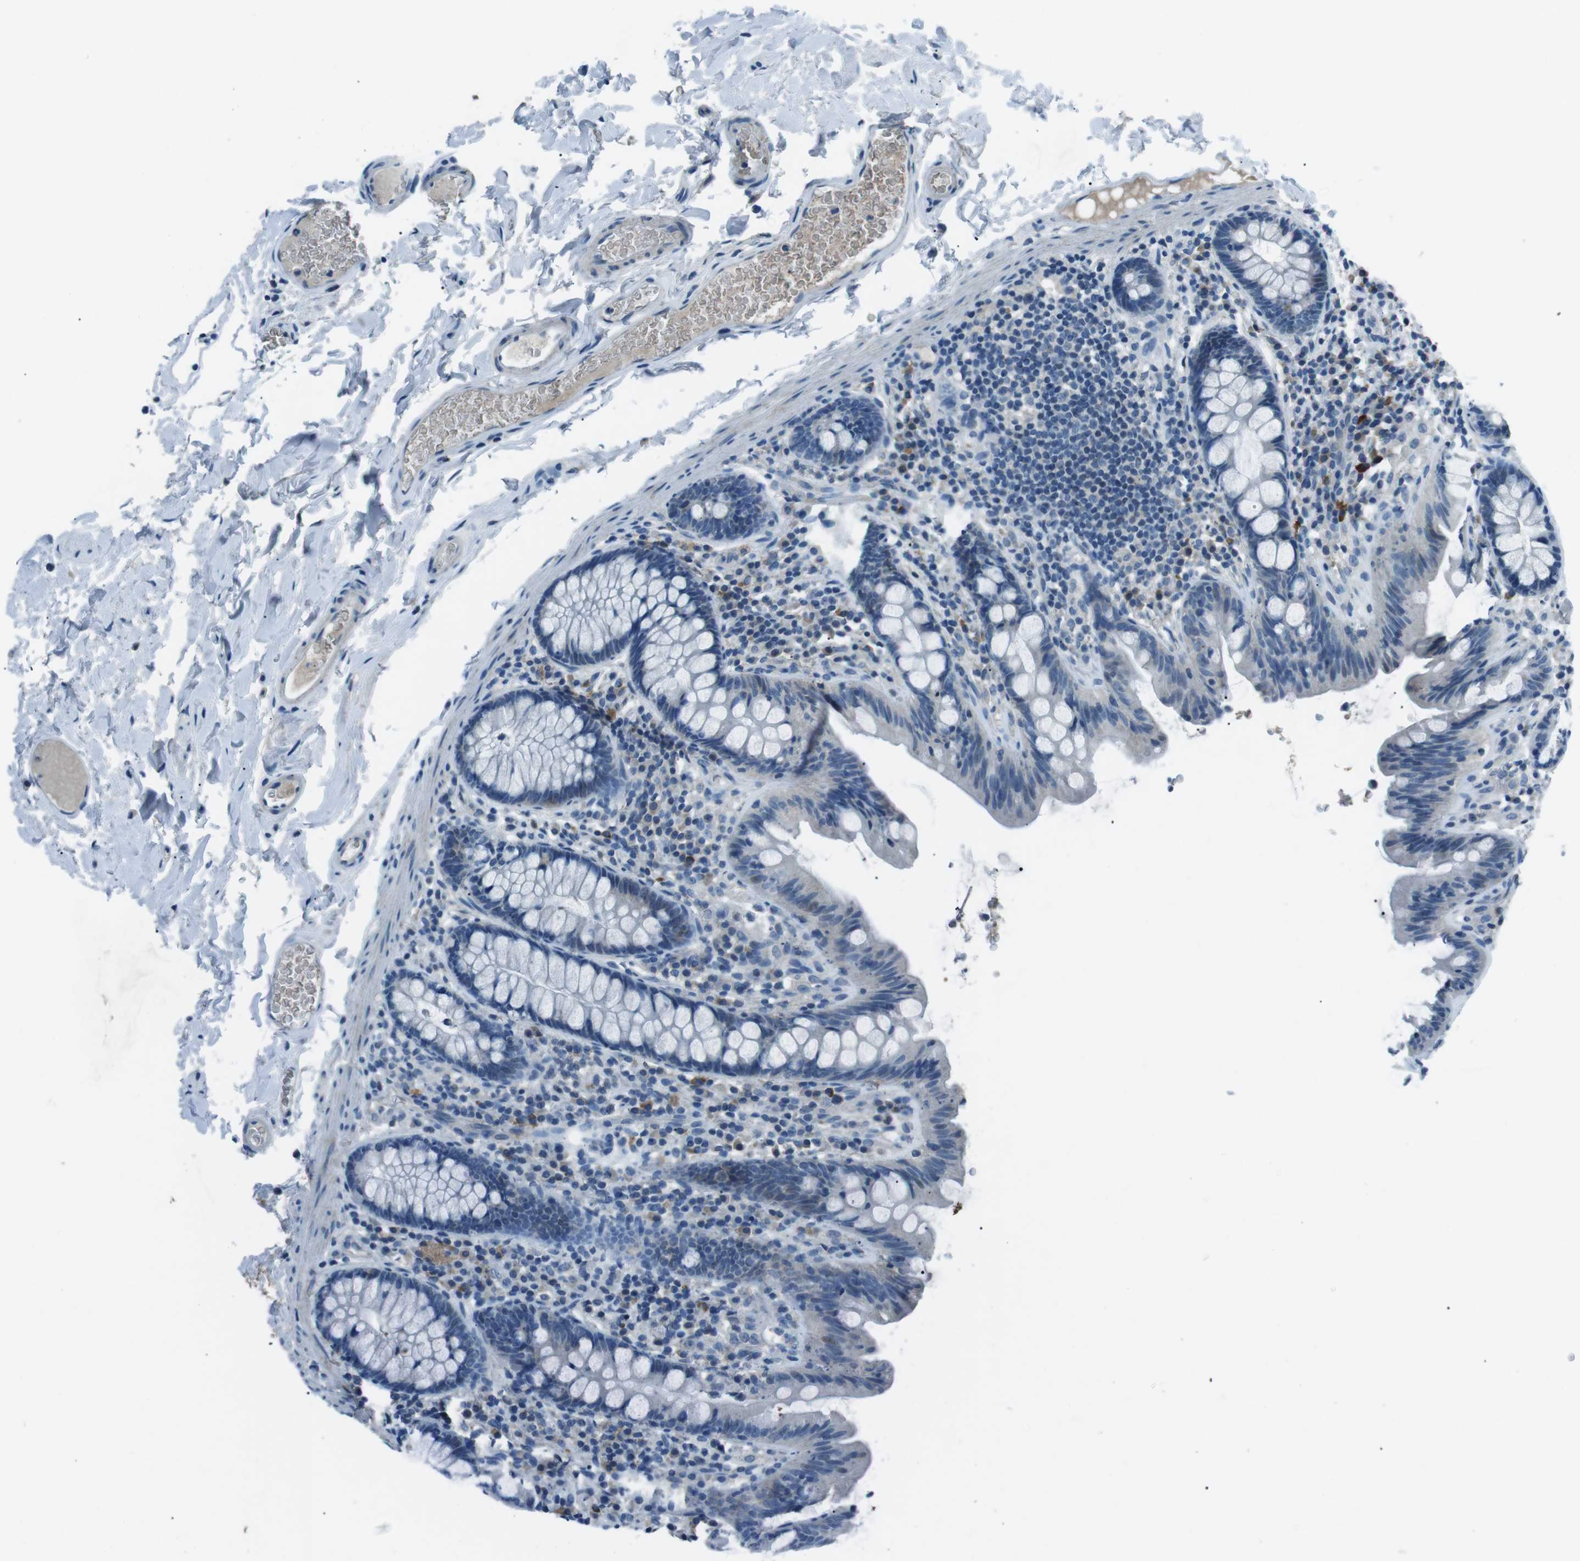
{"staining": {"intensity": "negative", "quantity": "none", "location": "none"}, "tissue": "colon", "cell_type": "Endothelial cells", "image_type": "normal", "snomed": [{"axis": "morphology", "description": "Normal tissue, NOS"}, {"axis": "topography", "description": "Colon"}], "caption": "Immunohistochemistry (IHC) of unremarkable human colon shows no expression in endothelial cells. (DAB (3,3'-diaminobenzidine) immunohistochemistry, high magnification).", "gene": "ST6GAL1", "patient": {"sex": "female", "age": 80}}